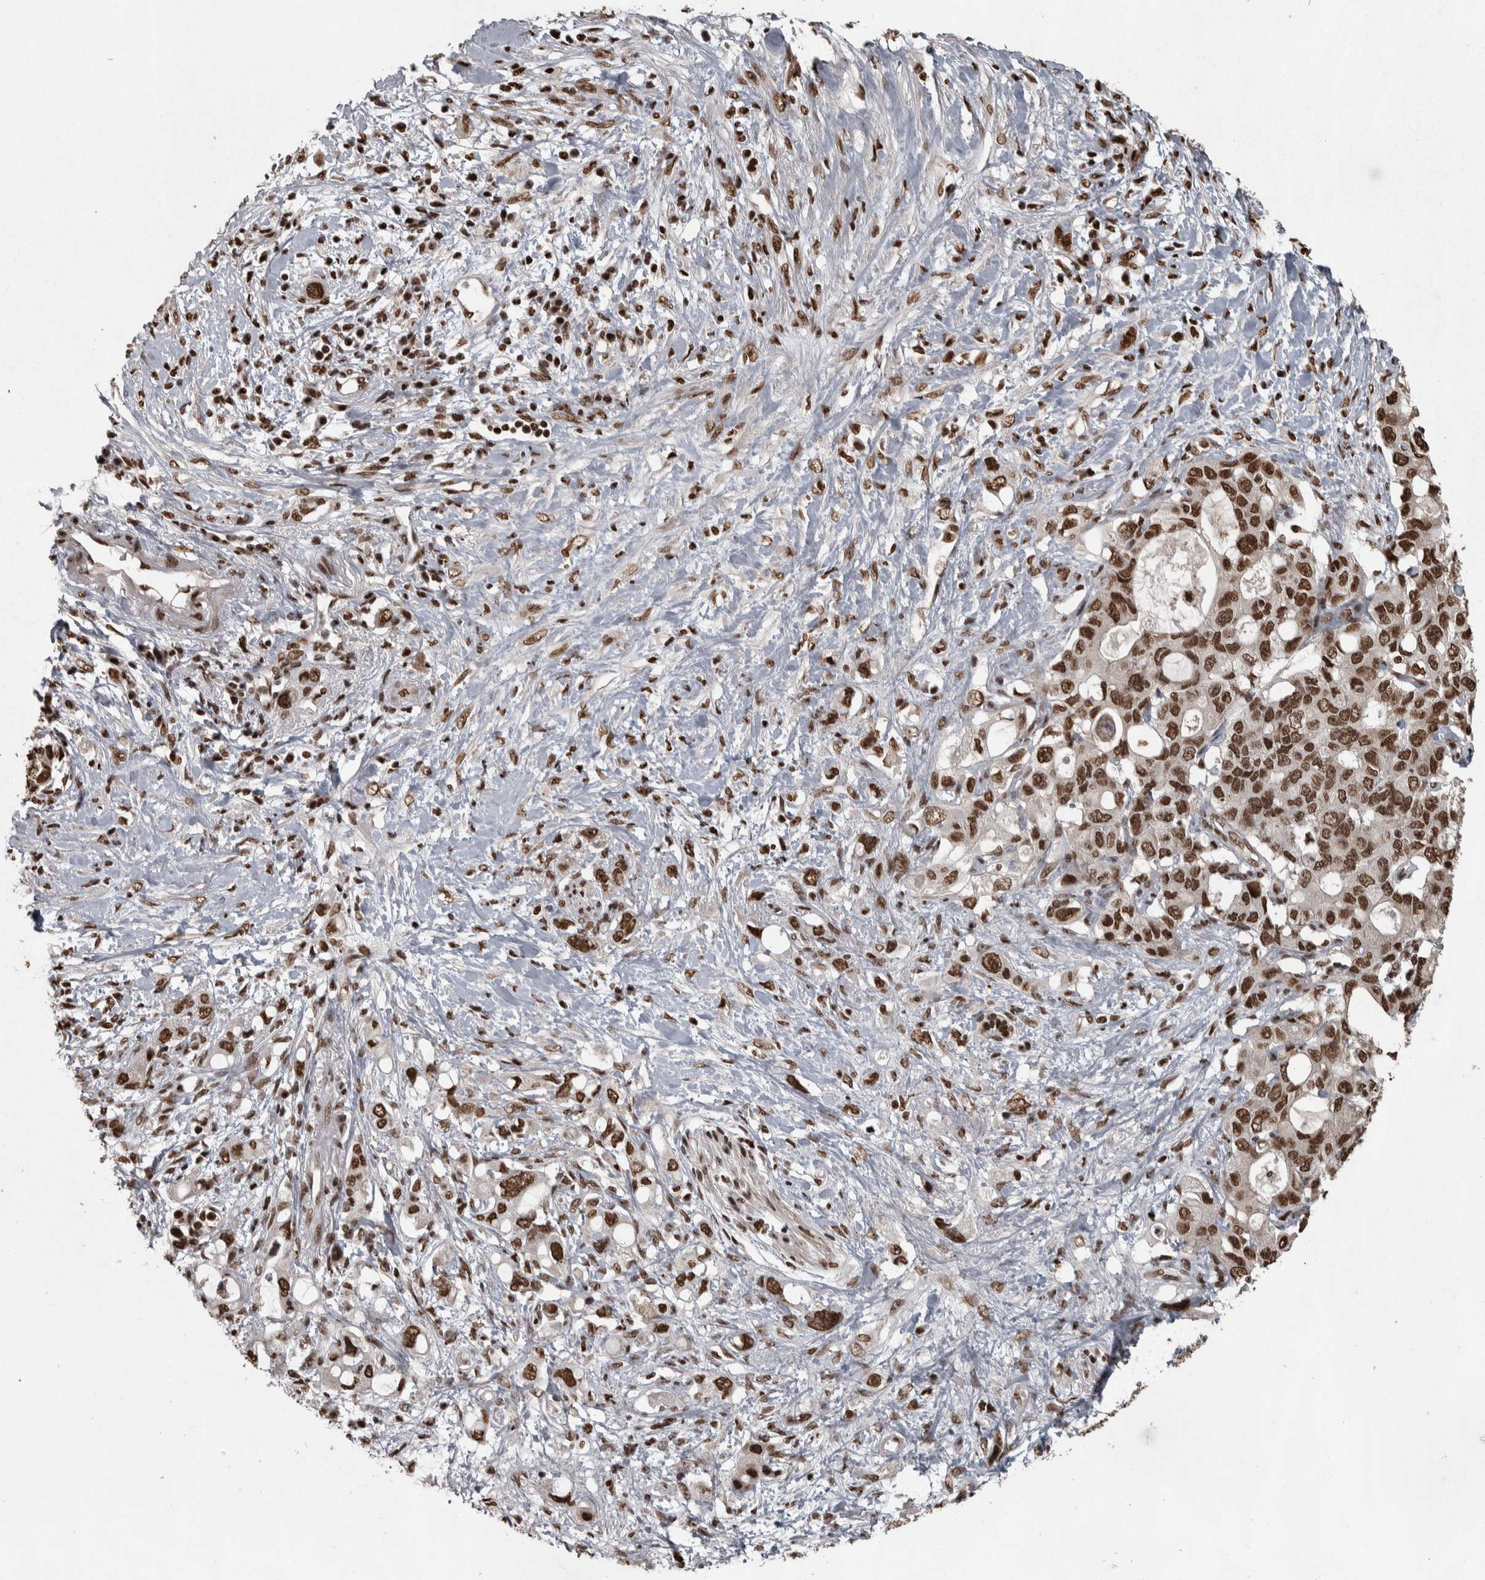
{"staining": {"intensity": "strong", "quantity": ">75%", "location": "nuclear"}, "tissue": "pancreatic cancer", "cell_type": "Tumor cells", "image_type": "cancer", "snomed": [{"axis": "morphology", "description": "Adenocarcinoma, NOS"}, {"axis": "topography", "description": "Pancreas"}], "caption": "Pancreatic adenocarcinoma was stained to show a protein in brown. There is high levels of strong nuclear staining in about >75% of tumor cells.", "gene": "ZFHX4", "patient": {"sex": "female", "age": 56}}